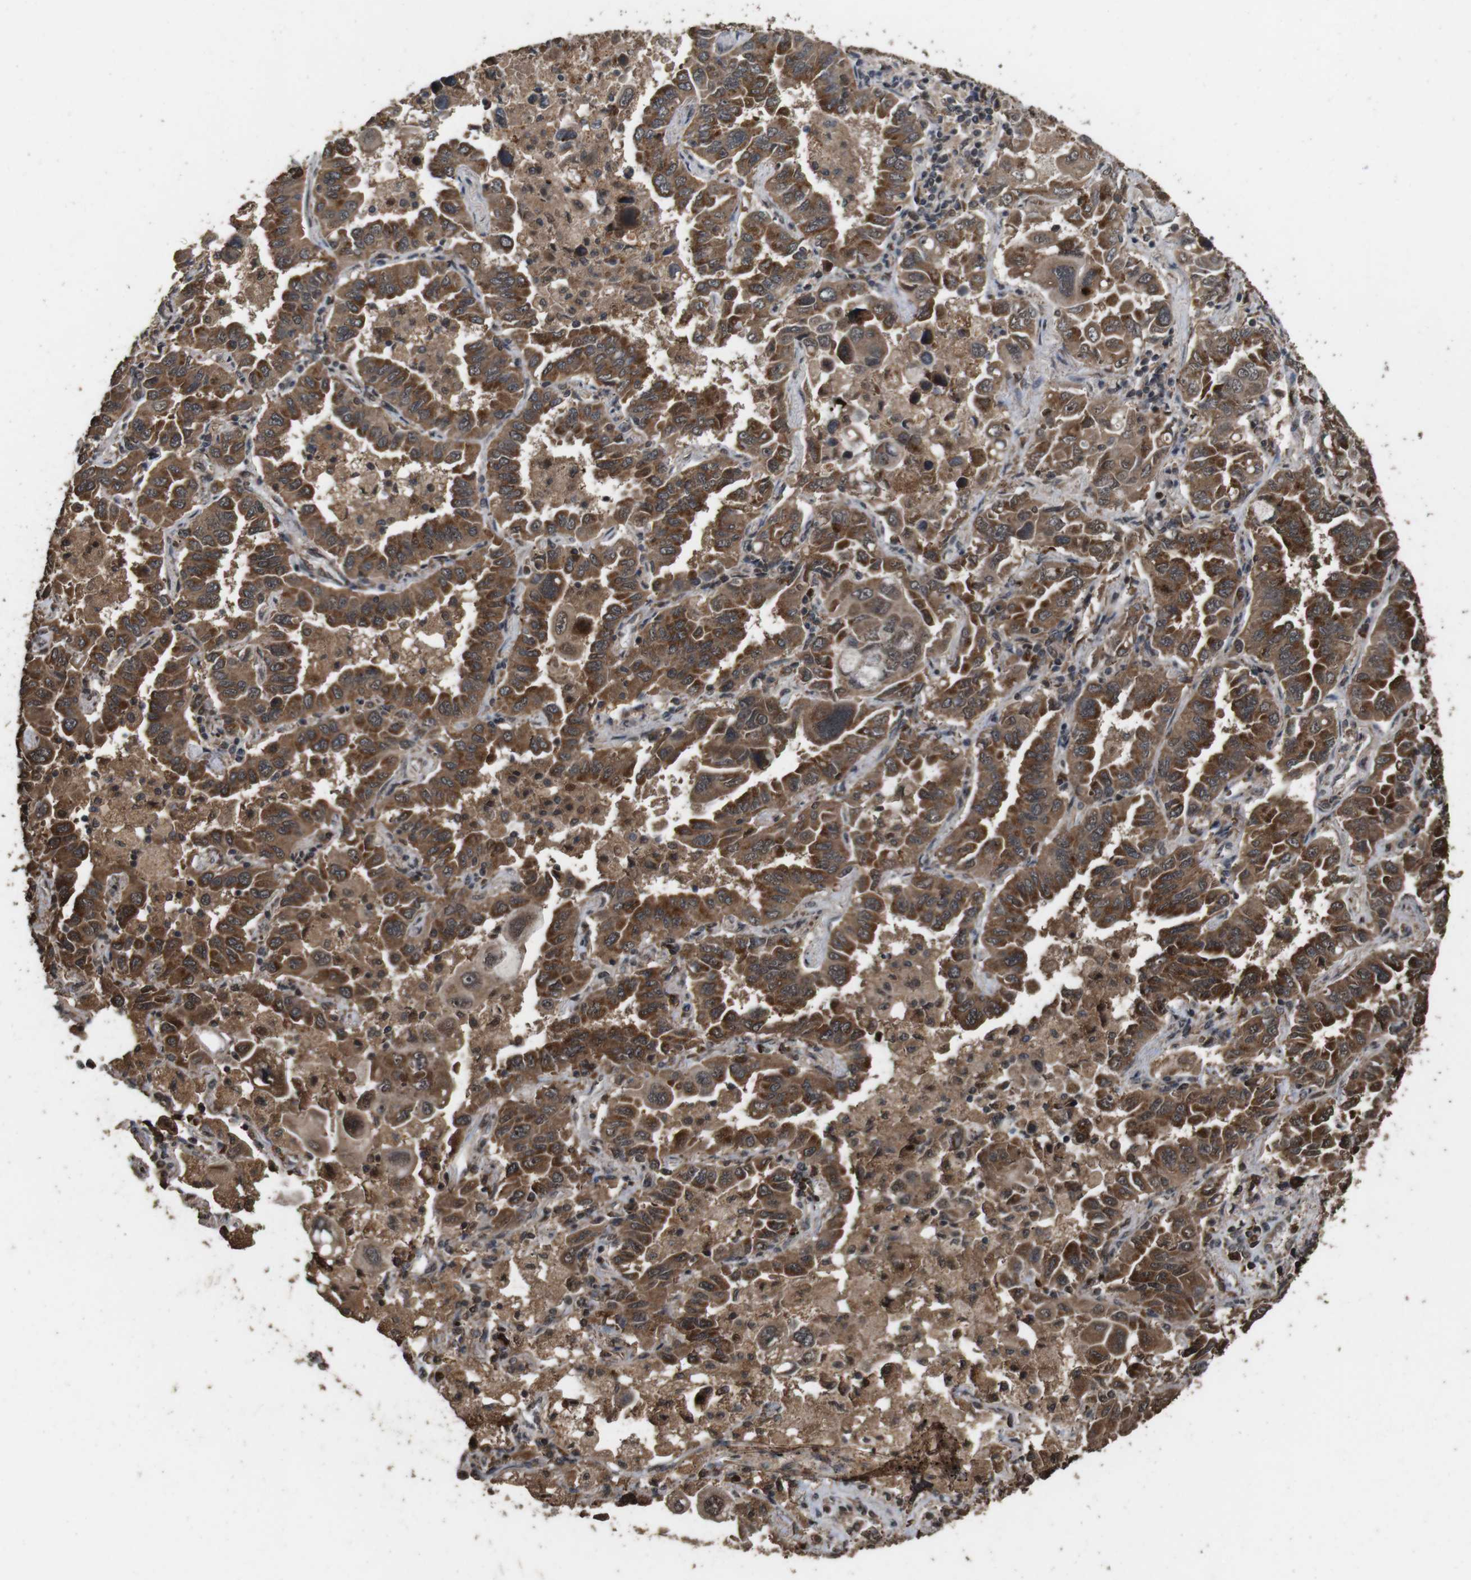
{"staining": {"intensity": "strong", "quantity": ">75%", "location": "cytoplasmic/membranous"}, "tissue": "lung cancer", "cell_type": "Tumor cells", "image_type": "cancer", "snomed": [{"axis": "morphology", "description": "Adenocarcinoma, NOS"}, {"axis": "topography", "description": "Lung"}], "caption": "This photomicrograph shows IHC staining of human lung cancer (adenocarcinoma), with high strong cytoplasmic/membranous staining in about >75% of tumor cells.", "gene": "RRAS2", "patient": {"sex": "male", "age": 64}}